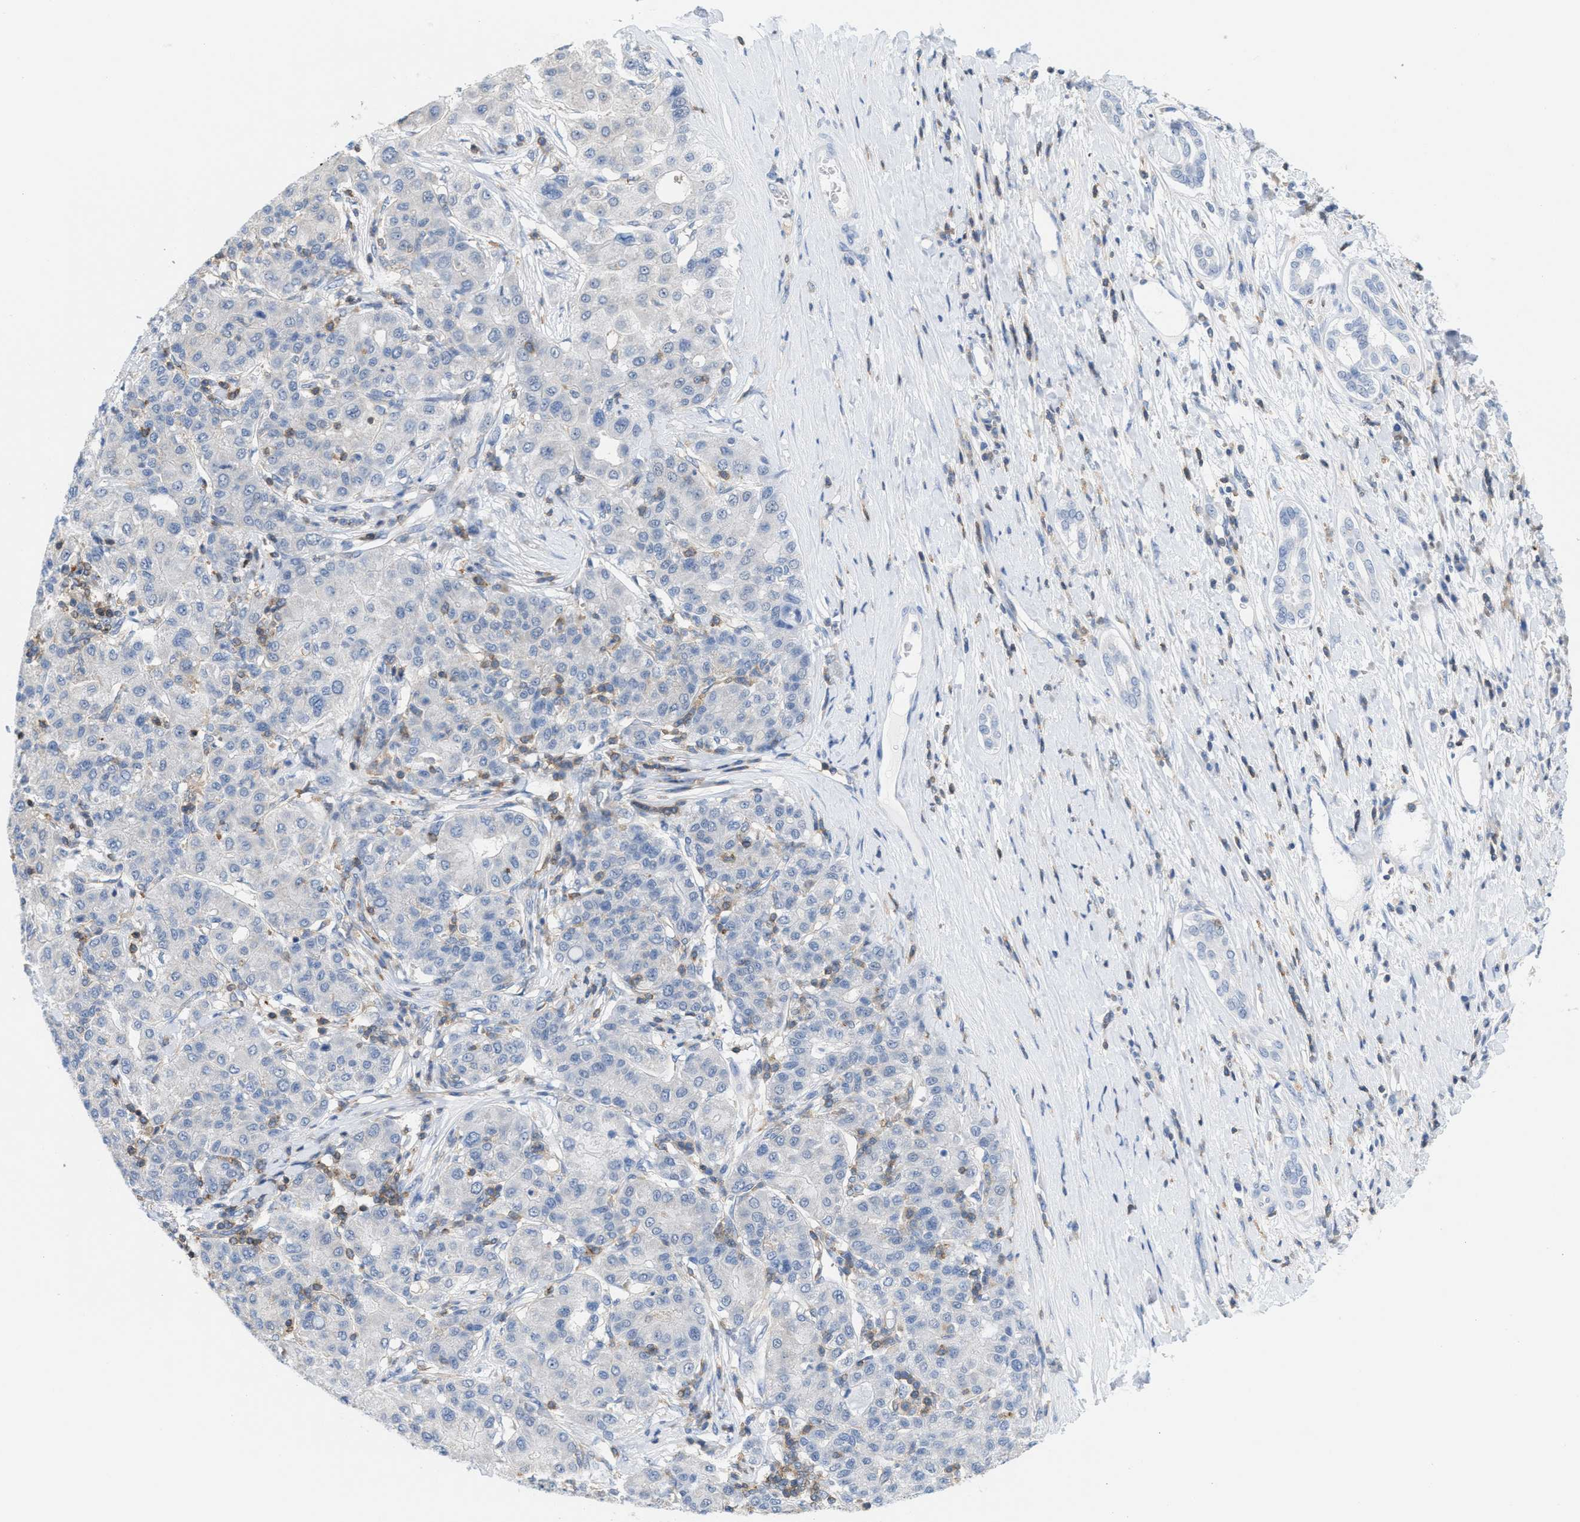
{"staining": {"intensity": "negative", "quantity": "none", "location": "none"}, "tissue": "liver cancer", "cell_type": "Tumor cells", "image_type": "cancer", "snomed": [{"axis": "morphology", "description": "Carcinoma, Hepatocellular, NOS"}, {"axis": "topography", "description": "Liver"}], "caption": "This photomicrograph is of liver hepatocellular carcinoma stained with IHC to label a protein in brown with the nuclei are counter-stained blue. There is no expression in tumor cells.", "gene": "IL16", "patient": {"sex": "male", "age": 65}}